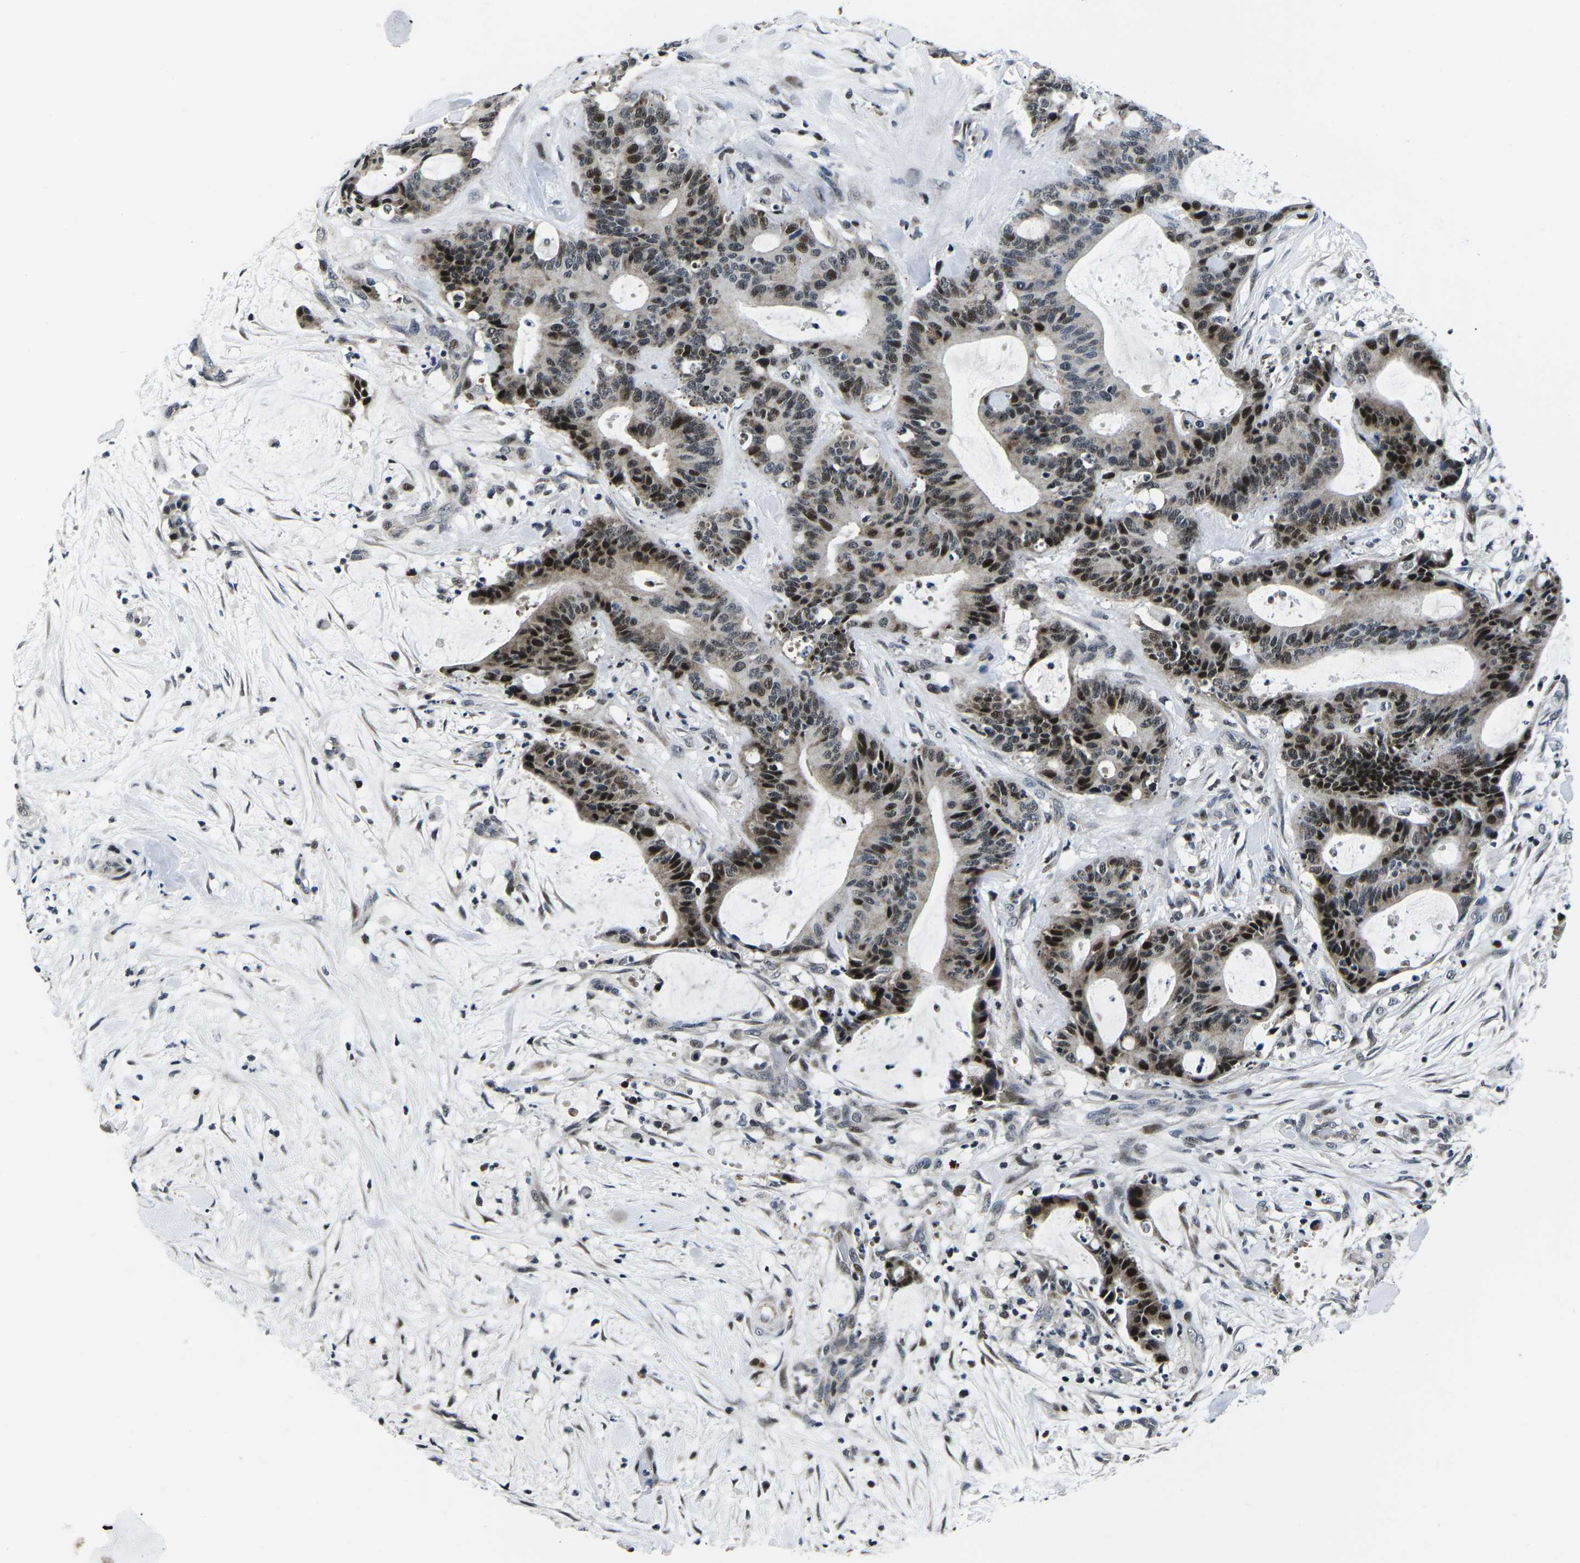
{"staining": {"intensity": "strong", "quantity": "25%-75%", "location": "nuclear"}, "tissue": "liver cancer", "cell_type": "Tumor cells", "image_type": "cancer", "snomed": [{"axis": "morphology", "description": "Cholangiocarcinoma"}, {"axis": "topography", "description": "Liver"}], "caption": "Approximately 25%-75% of tumor cells in liver cancer reveal strong nuclear protein expression as visualized by brown immunohistochemical staining.", "gene": "CDC73", "patient": {"sex": "female", "age": 73}}